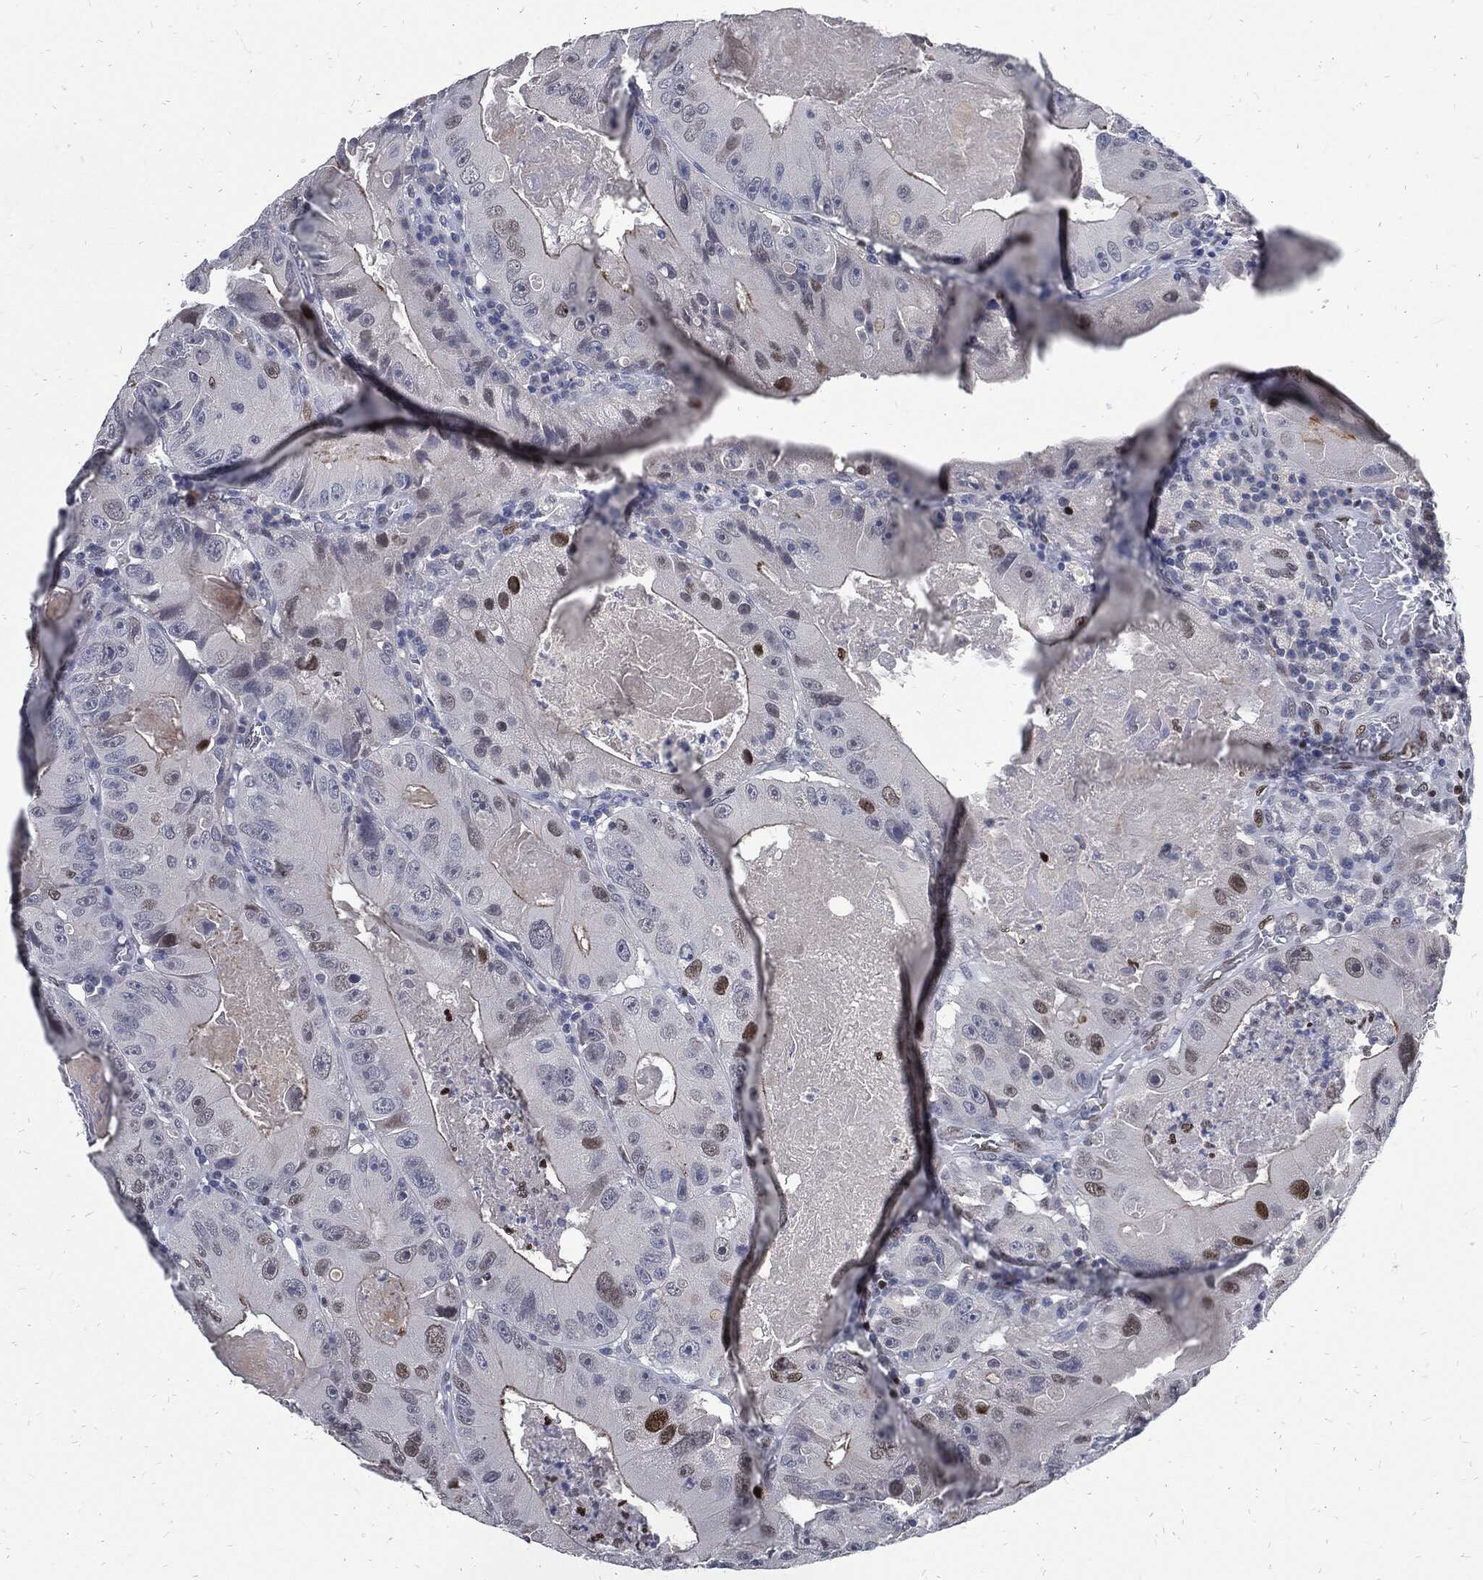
{"staining": {"intensity": "moderate", "quantity": "<25%", "location": "nuclear"}, "tissue": "colorectal cancer", "cell_type": "Tumor cells", "image_type": "cancer", "snomed": [{"axis": "morphology", "description": "Adenocarcinoma, NOS"}, {"axis": "topography", "description": "Colon"}], "caption": "Immunohistochemical staining of colorectal cancer displays low levels of moderate nuclear protein positivity in approximately <25% of tumor cells.", "gene": "JUN", "patient": {"sex": "female", "age": 86}}